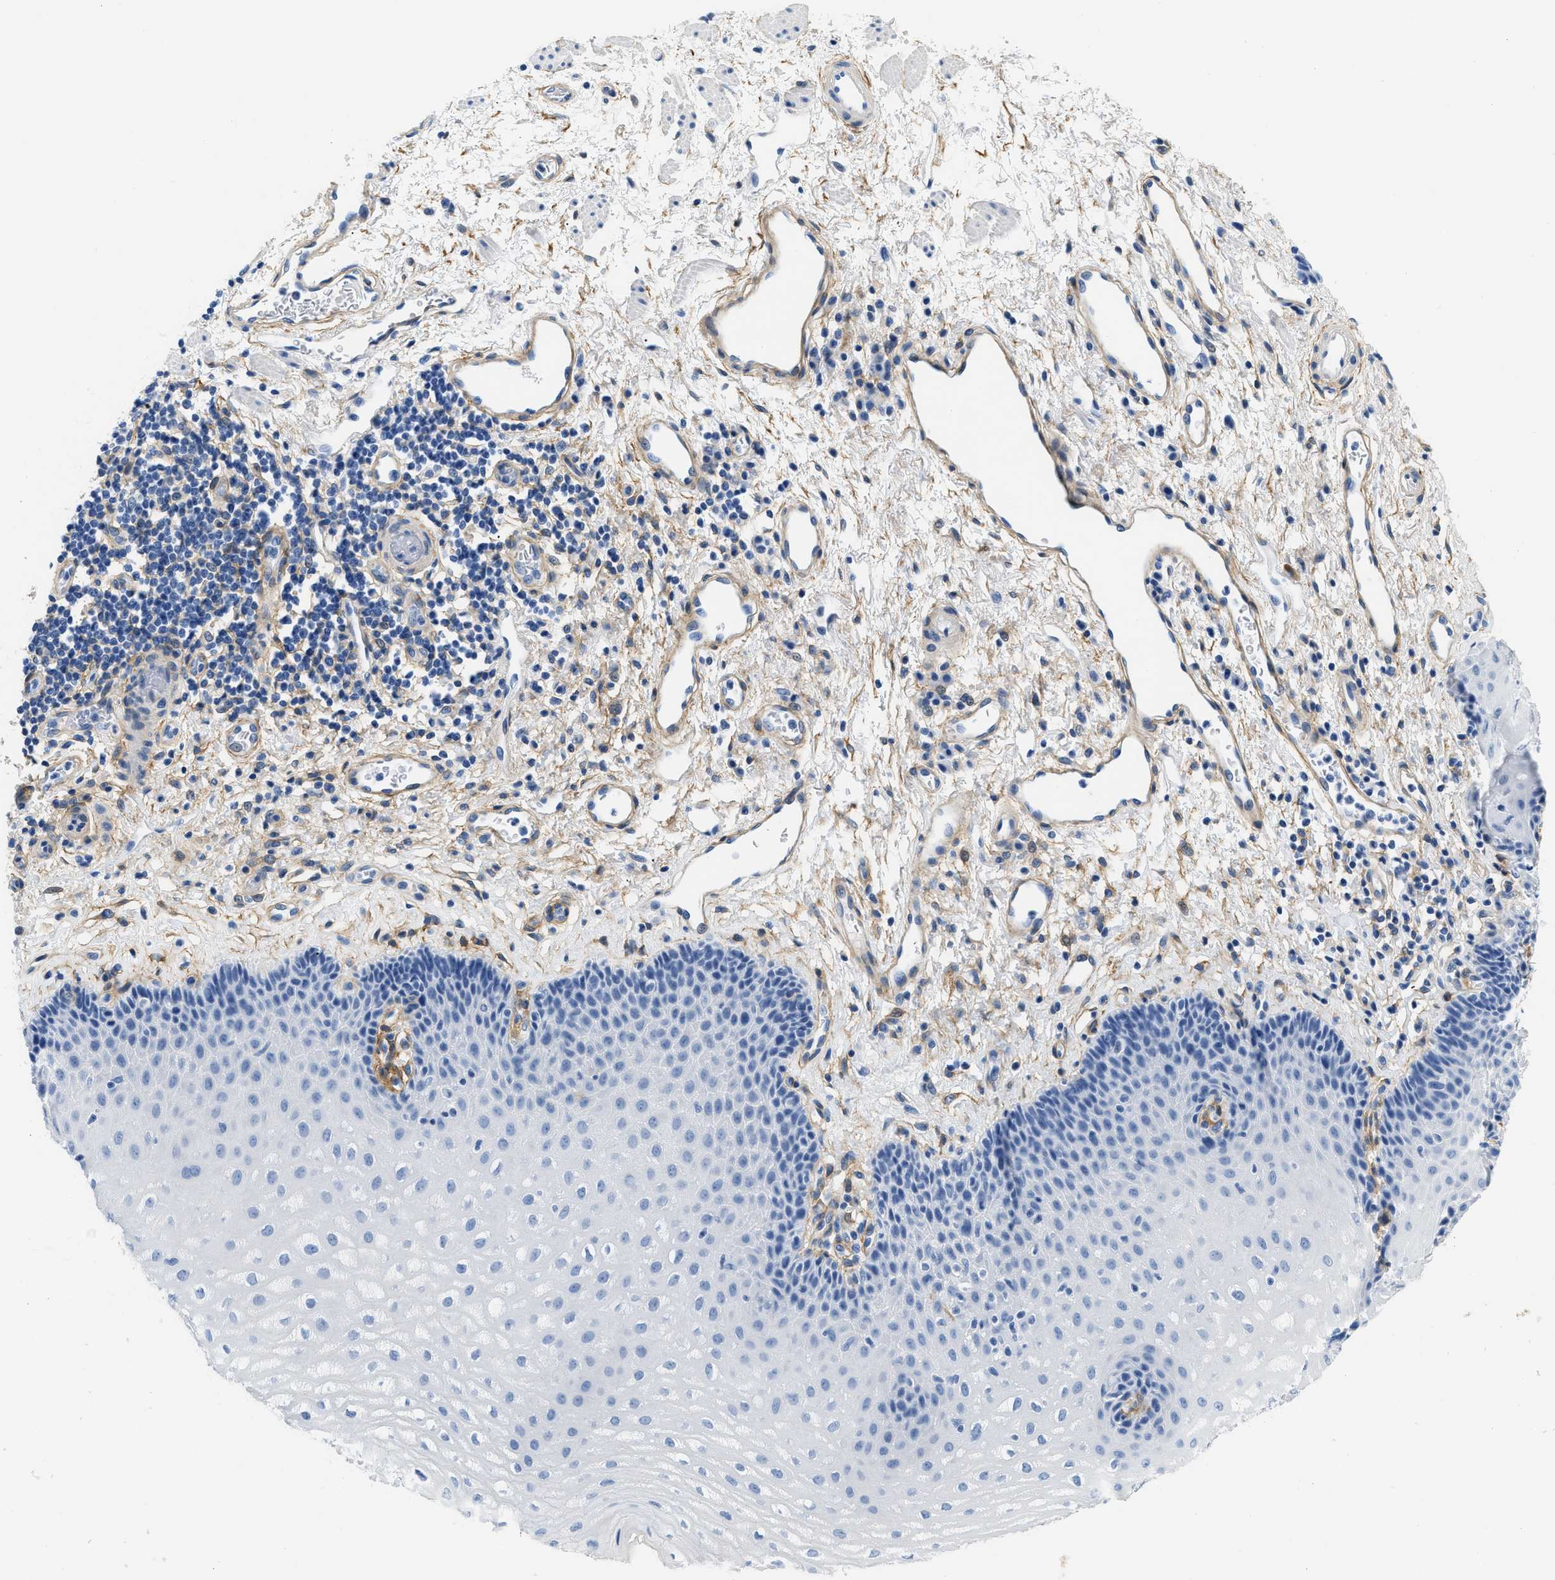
{"staining": {"intensity": "negative", "quantity": "none", "location": "none"}, "tissue": "esophagus", "cell_type": "Squamous epithelial cells", "image_type": "normal", "snomed": [{"axis": "morphology", "description": "Normal tissue, NOS"}, {"axis": "topography", "description": "Esophagus"}], "caption": "The histopathology image reveals no significant staining in squamous epithelial cells of esophagus. (Stains: DAB immunohistochemistry (IHC) with hematoxylin counter stain, Microscopy: brightfield microscopy at high magnification).", "gene": "PDGFRB", "patient": {"sex": "male", "age": 54}}